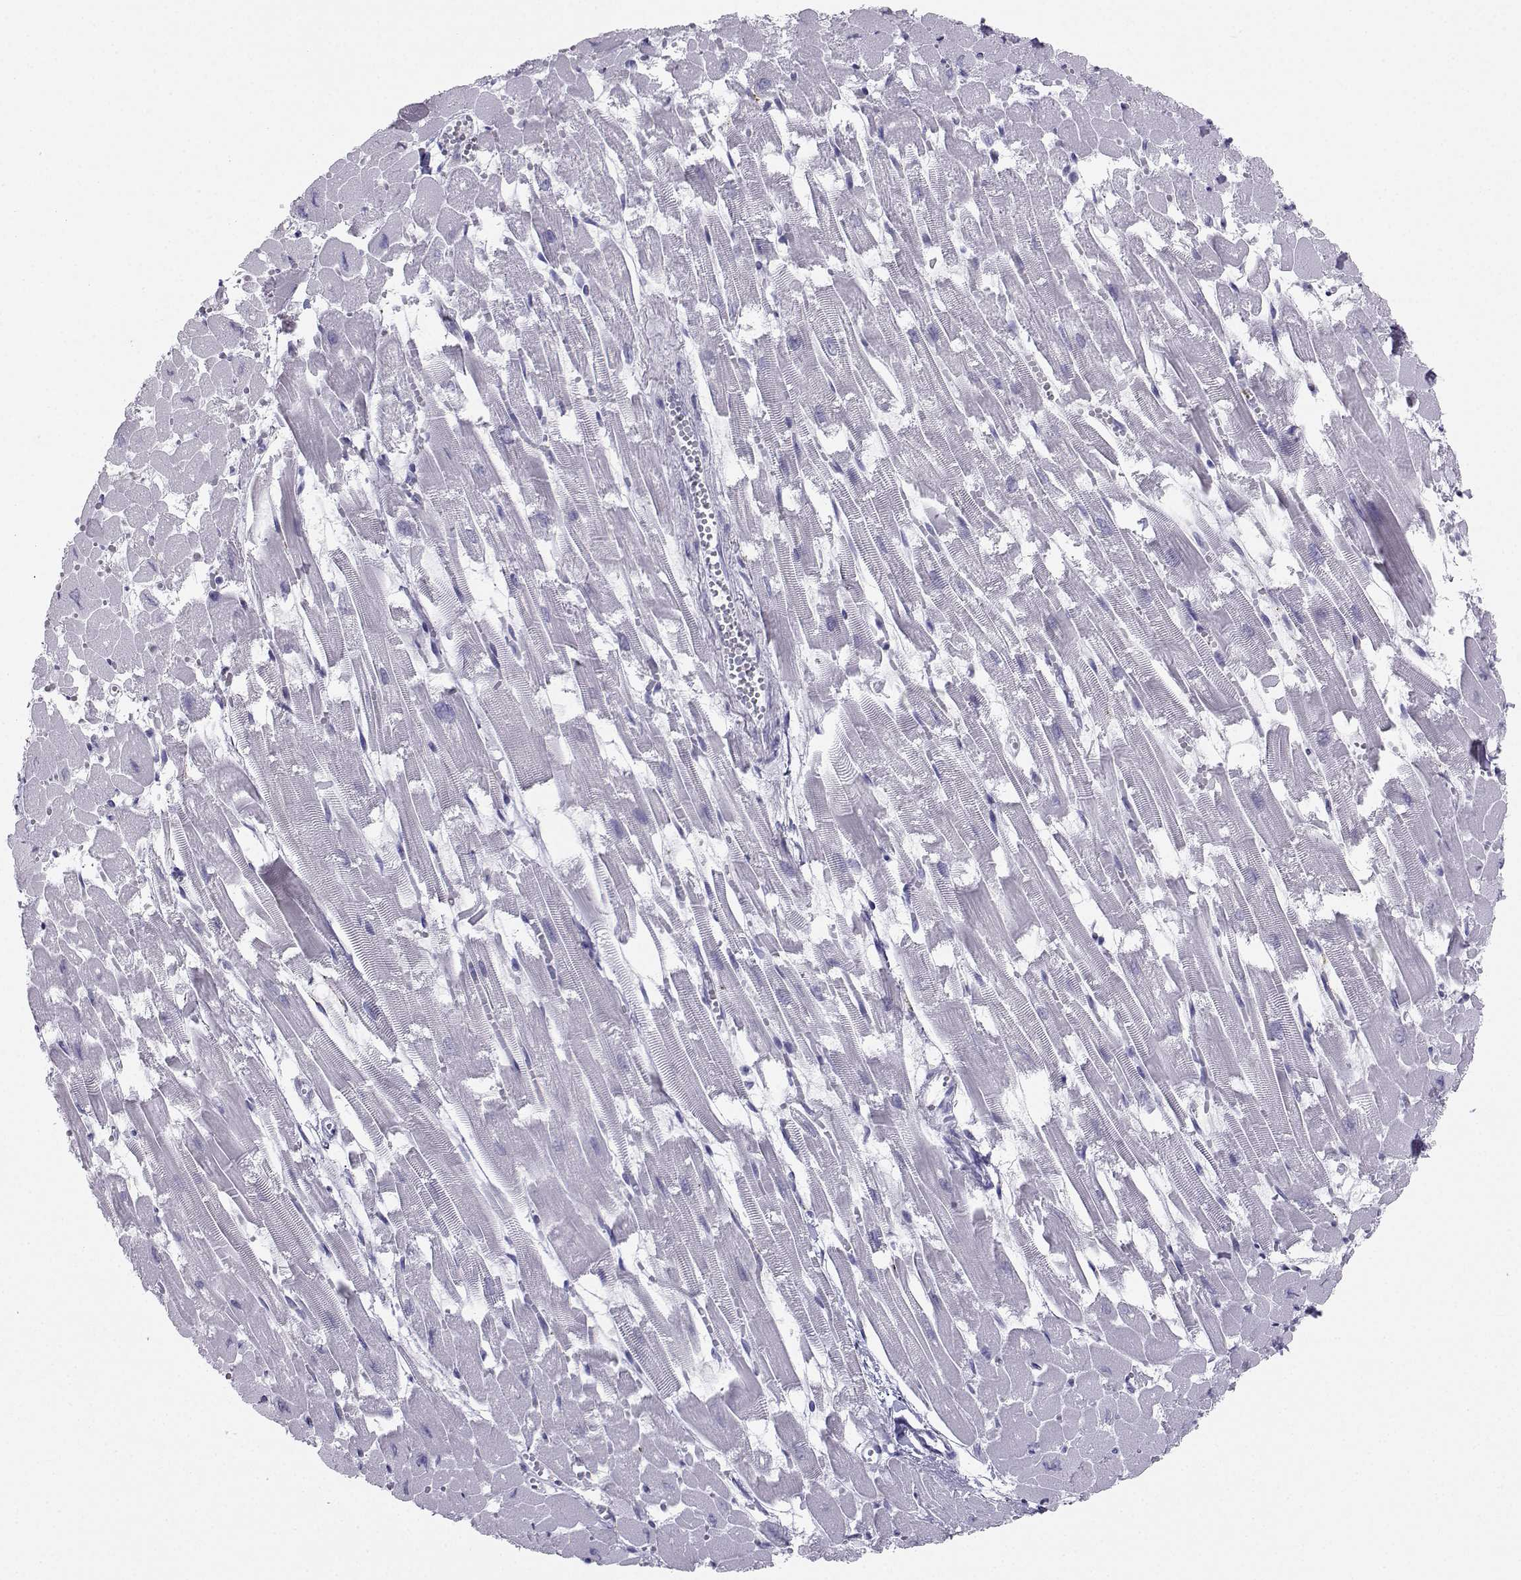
{"staining": {"intensity": "negative", "quantity": "none", "location": "none"}, "tissue": "heart muscle", "cell_type": "Cardiomyocytes", "image_type": "normal", "snomed": [{"axis": "morphology", "description": "Normal tissue, NOS"}, {"axis": "topography", "description": "Heart"}], "caption": "Normal heart muscle was stained to show a protein in brown. There is no significant positivity in cardiomyocytes.", "gene": "SST", "patient": {"sex": "female", "age": 52}}